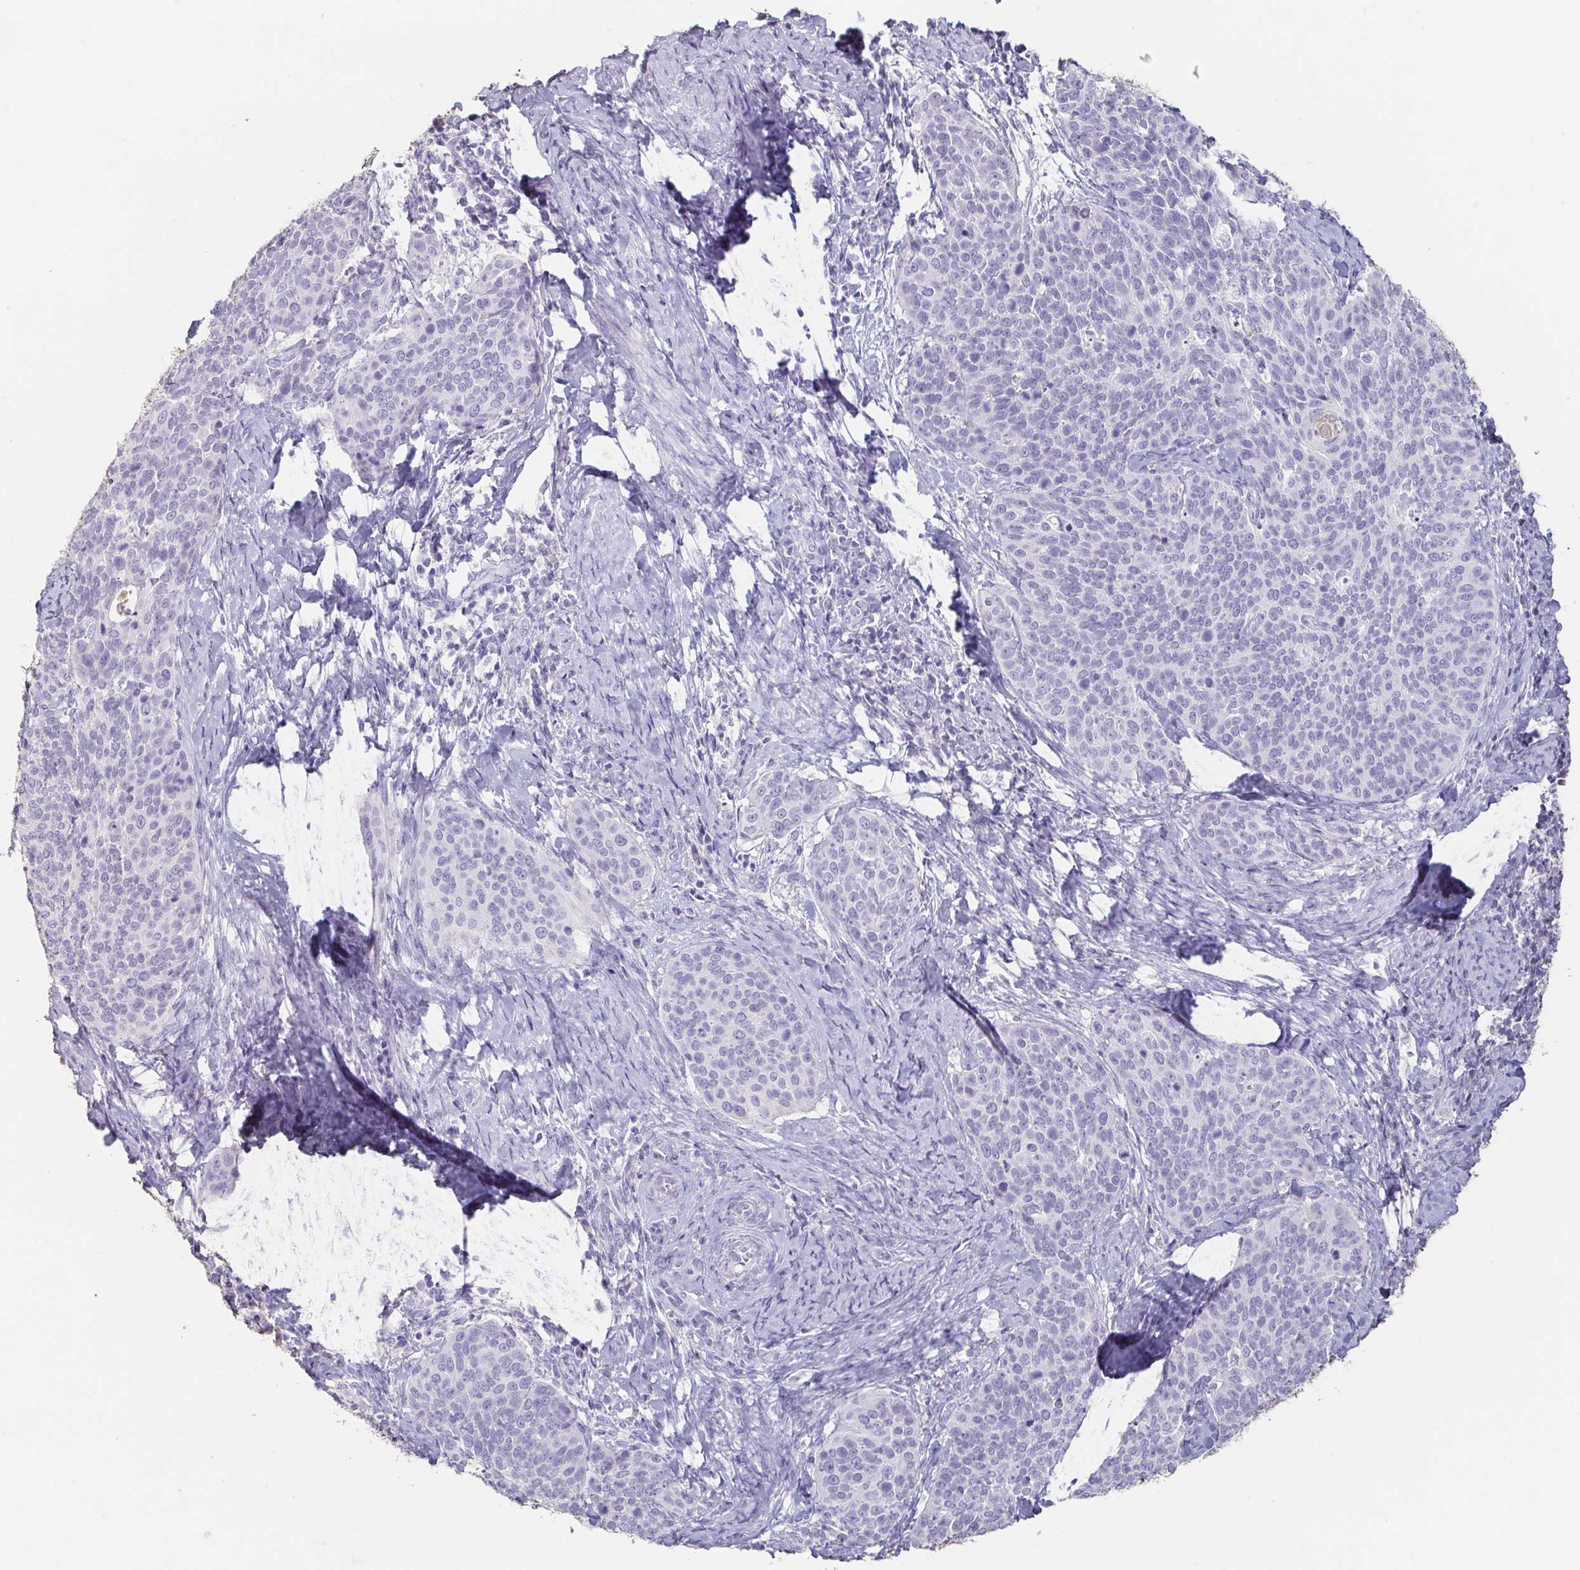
{"staining": {"intensity": "negative", "quantity": "none", "location": "none"}, "tissue": "cervical cancer", "cell_type": "Tumor cells", "image_type": "cancer", "snomed": [{"axis": "morphology", "description": "Squamous cell carcinoma, NOS"}, {"axis": "topography", "description": "Cervix"}], "caption": "IHC histopathology image of neoplastic tissue: human squamous cell carcinoma (cervical) stained with DAB (3,3'-diaminobenzidine) exhibits no significant protein staining in tumor cells.", "gene": "BPIFA2", "patient": {"sex": "female", "age": 69}}